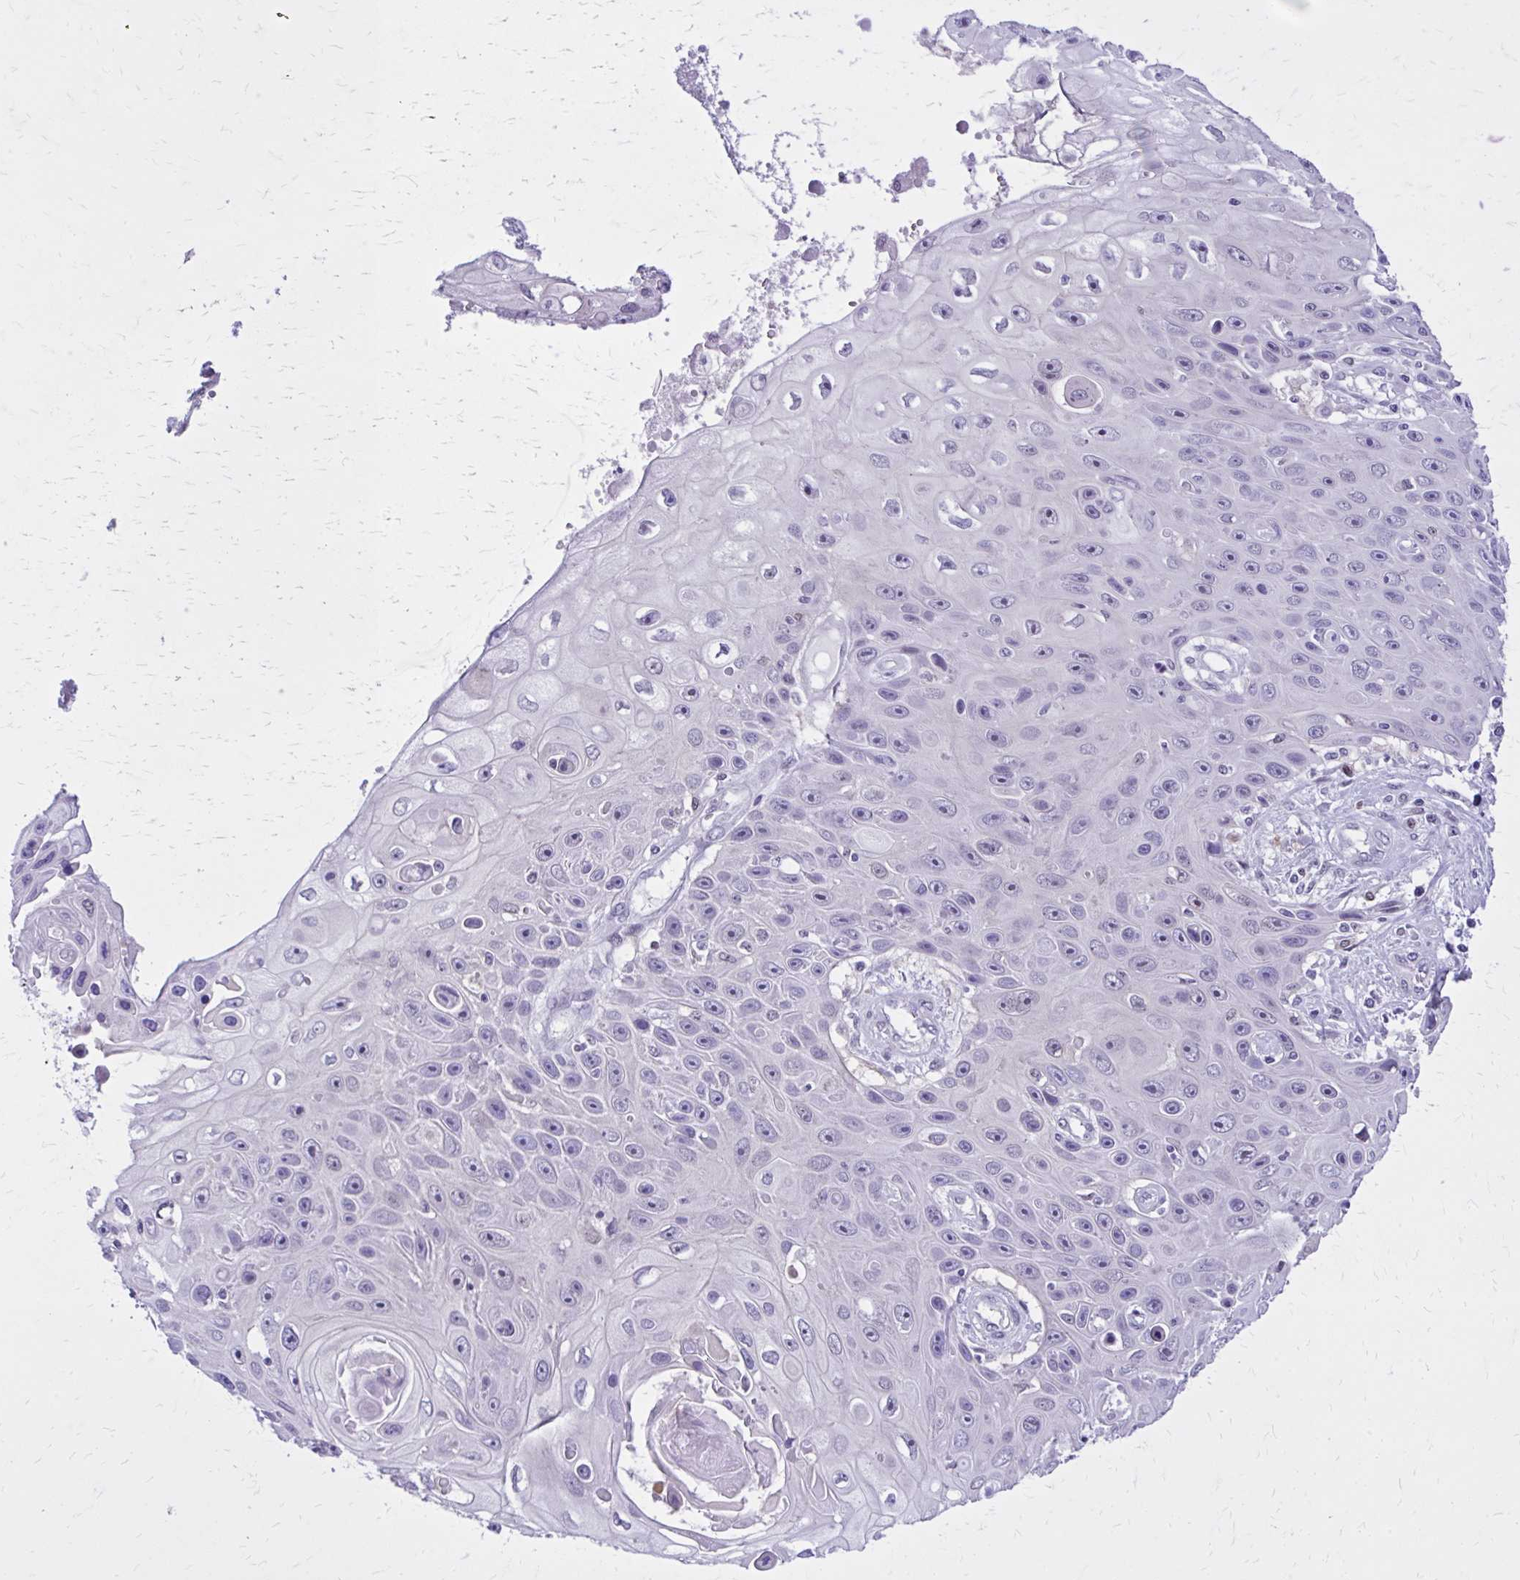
{"staining": {"intensity": "negative", "quantity": "none", "location": "none"}, "tissue": "skin cancer", "cell_type": "Tumor cells", "image_type": "cancer", "snomed": [{"axis": "morphology", "description": "Squamous cell carcinoma, NOS"}, {"axis": "topography", "description": "Skin"}], "caption": "This is an IHC photomicrograph of human squamous cell carcinoma (skin). There is no expression in tumor cells.", "gene": "RASL11B", "patient": {"sex": "male", "age": 82}}